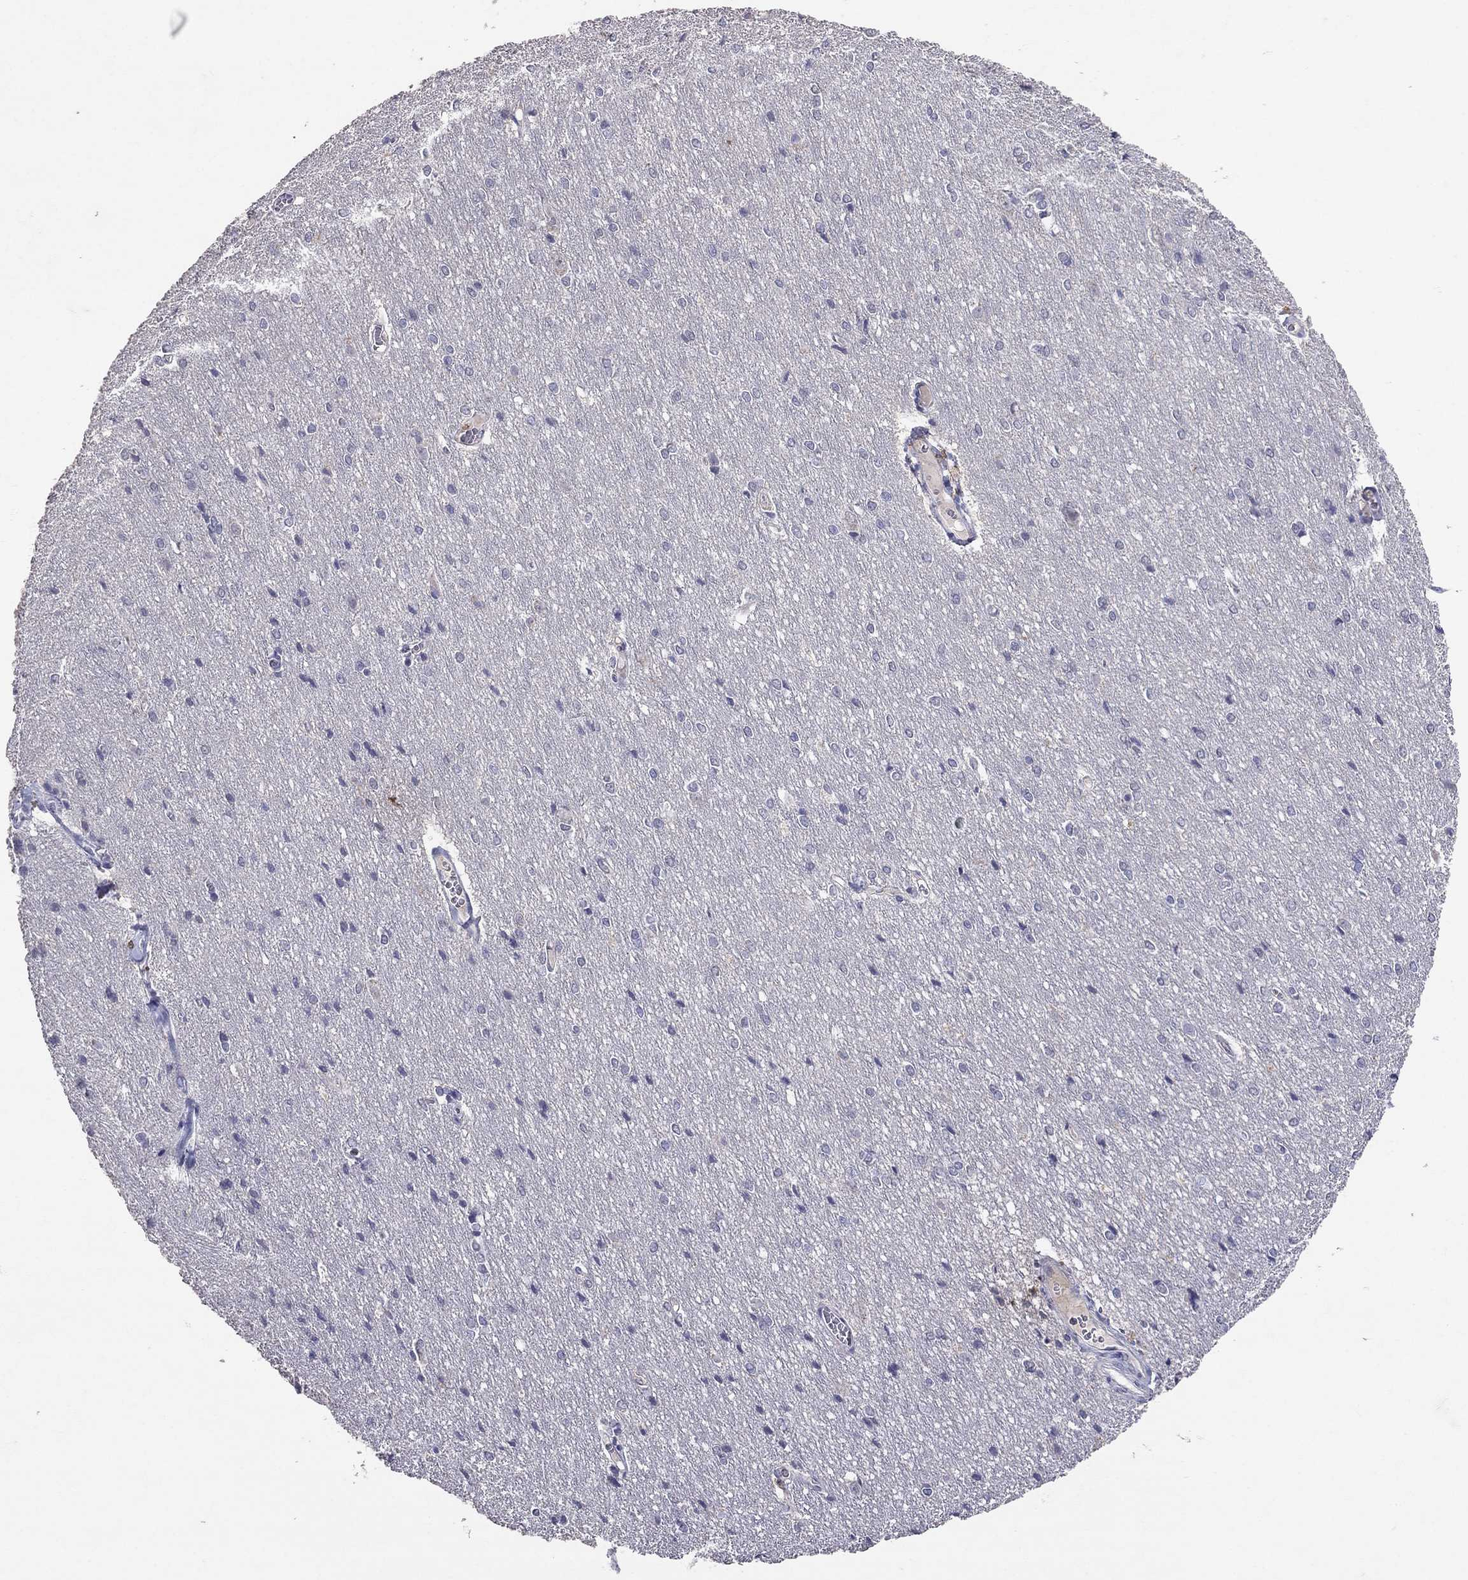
{"staining": {"intensity": "negative", "quantity": "none", "location": "none"}, "tissue": "cerebral cortex", "cell_type": "Endothelial cells", "image_type": "normal", "snomed": [{"axis": "morphology", "description": "Normal tissue, NOS"}, {"axis": "topography", "description": "Cerebral cortex"}], "caption": "Micrograph shows no significant protein expression in endothelial cells of unremarkable cerebral cortex. (Brightfield microscopy of DAB immunohistochemistry at high magnification).", "gene": "FST", "patient": {"sex": "male", "age": 37}}